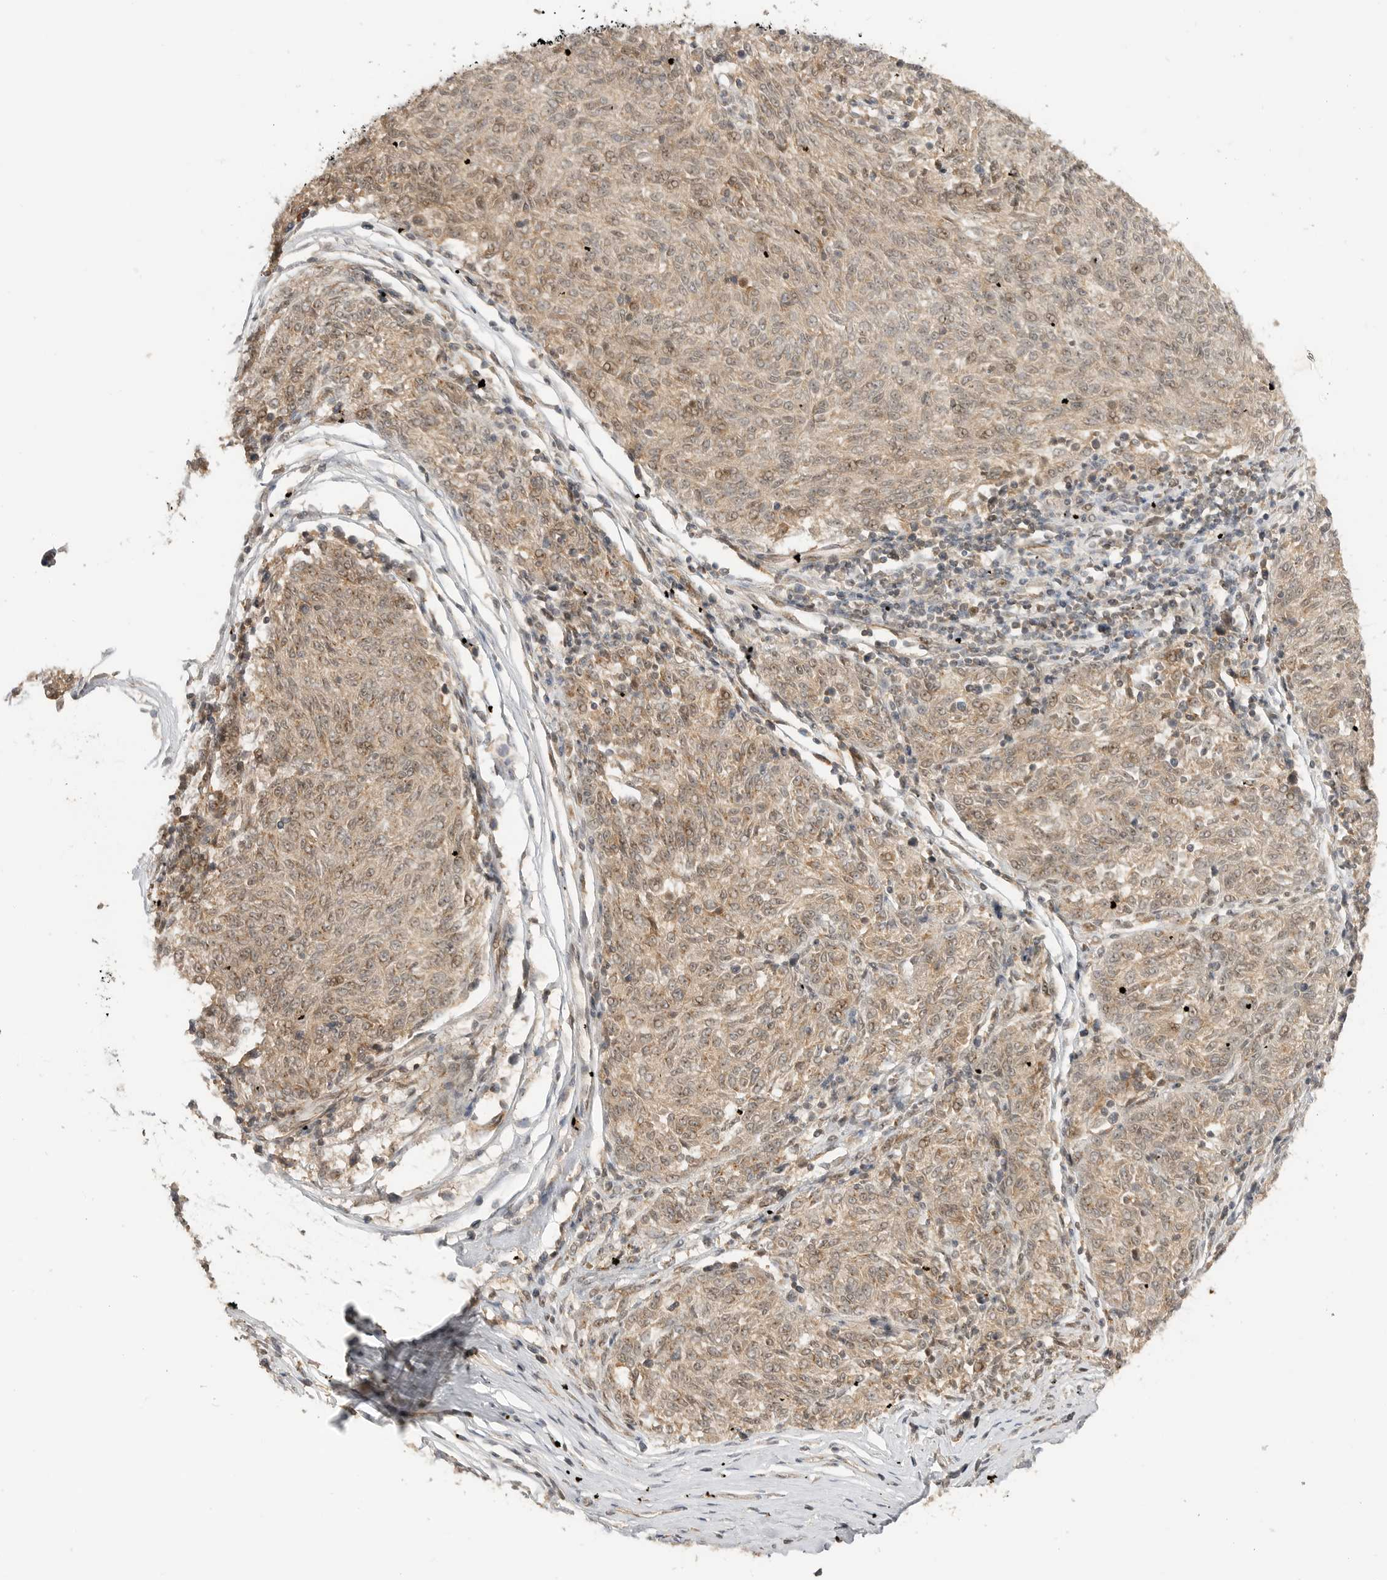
{"staining": {"intensity": "weak", "quantity": ">75%", "location": "cytoplasmic/membranous,nuclear"}, "tissue": "melanoma", "cell_type": "Tumor cells", "image_type": "cancer", "snomed": [{"axis": "morphology", "description": "Malignant melanoma, NOS"}, {"axis": "topography", "description": "Skin"}], "caption": "Approximately >75% of tumor cells in malignant melanoma exhibit weak cytoplasmic/membranous and nuclear protein expression as visualized by brown immunohistochemical staining.", "gene": "ALKAL1", "patient": {"sex": "female", "age": 72}}